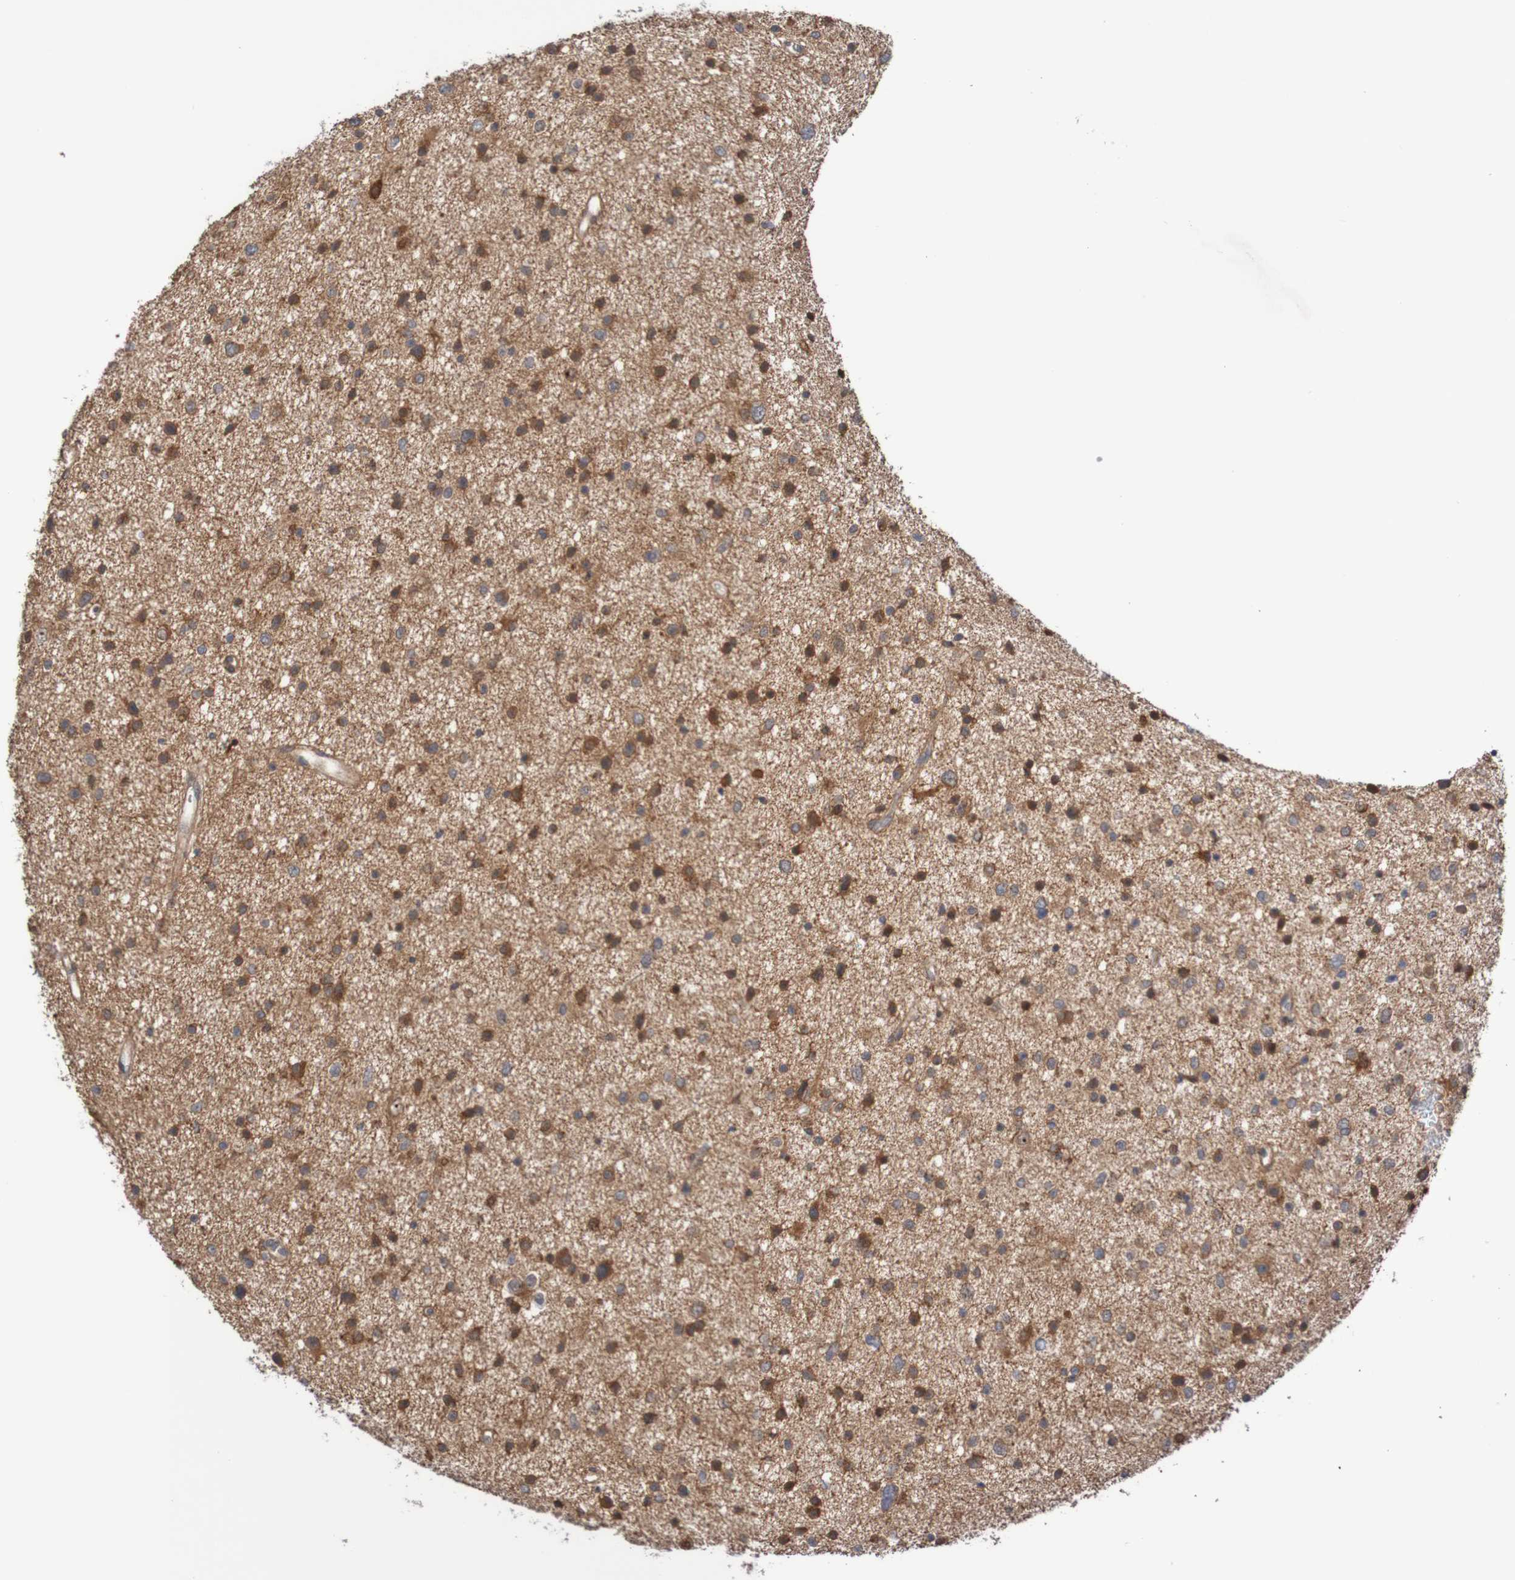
{"staining": {"intensity": "moderate", "quantity": "25%-75%", "location": "cytoplasmic/membranous,nuclear"}, "tissue": "glioma", "cell_type": "Tumor cells", "image_type": "cancer", "snomed": [{"axis": "morphology", "description": "Glioma, malignant, Low grade"}, {"axis": "topography", "description": "Brain"}], "caption": "A photomicrograph of human glioma stained for a protein exhibits moderate cytoplasmic/membranous and nuclear brown staining in tumor cells. The protein of interest is shown in brown color, while the nuclei are stained blue.", "gene": "PHPT1", "patient": {"sex": "female", "age": 37}}